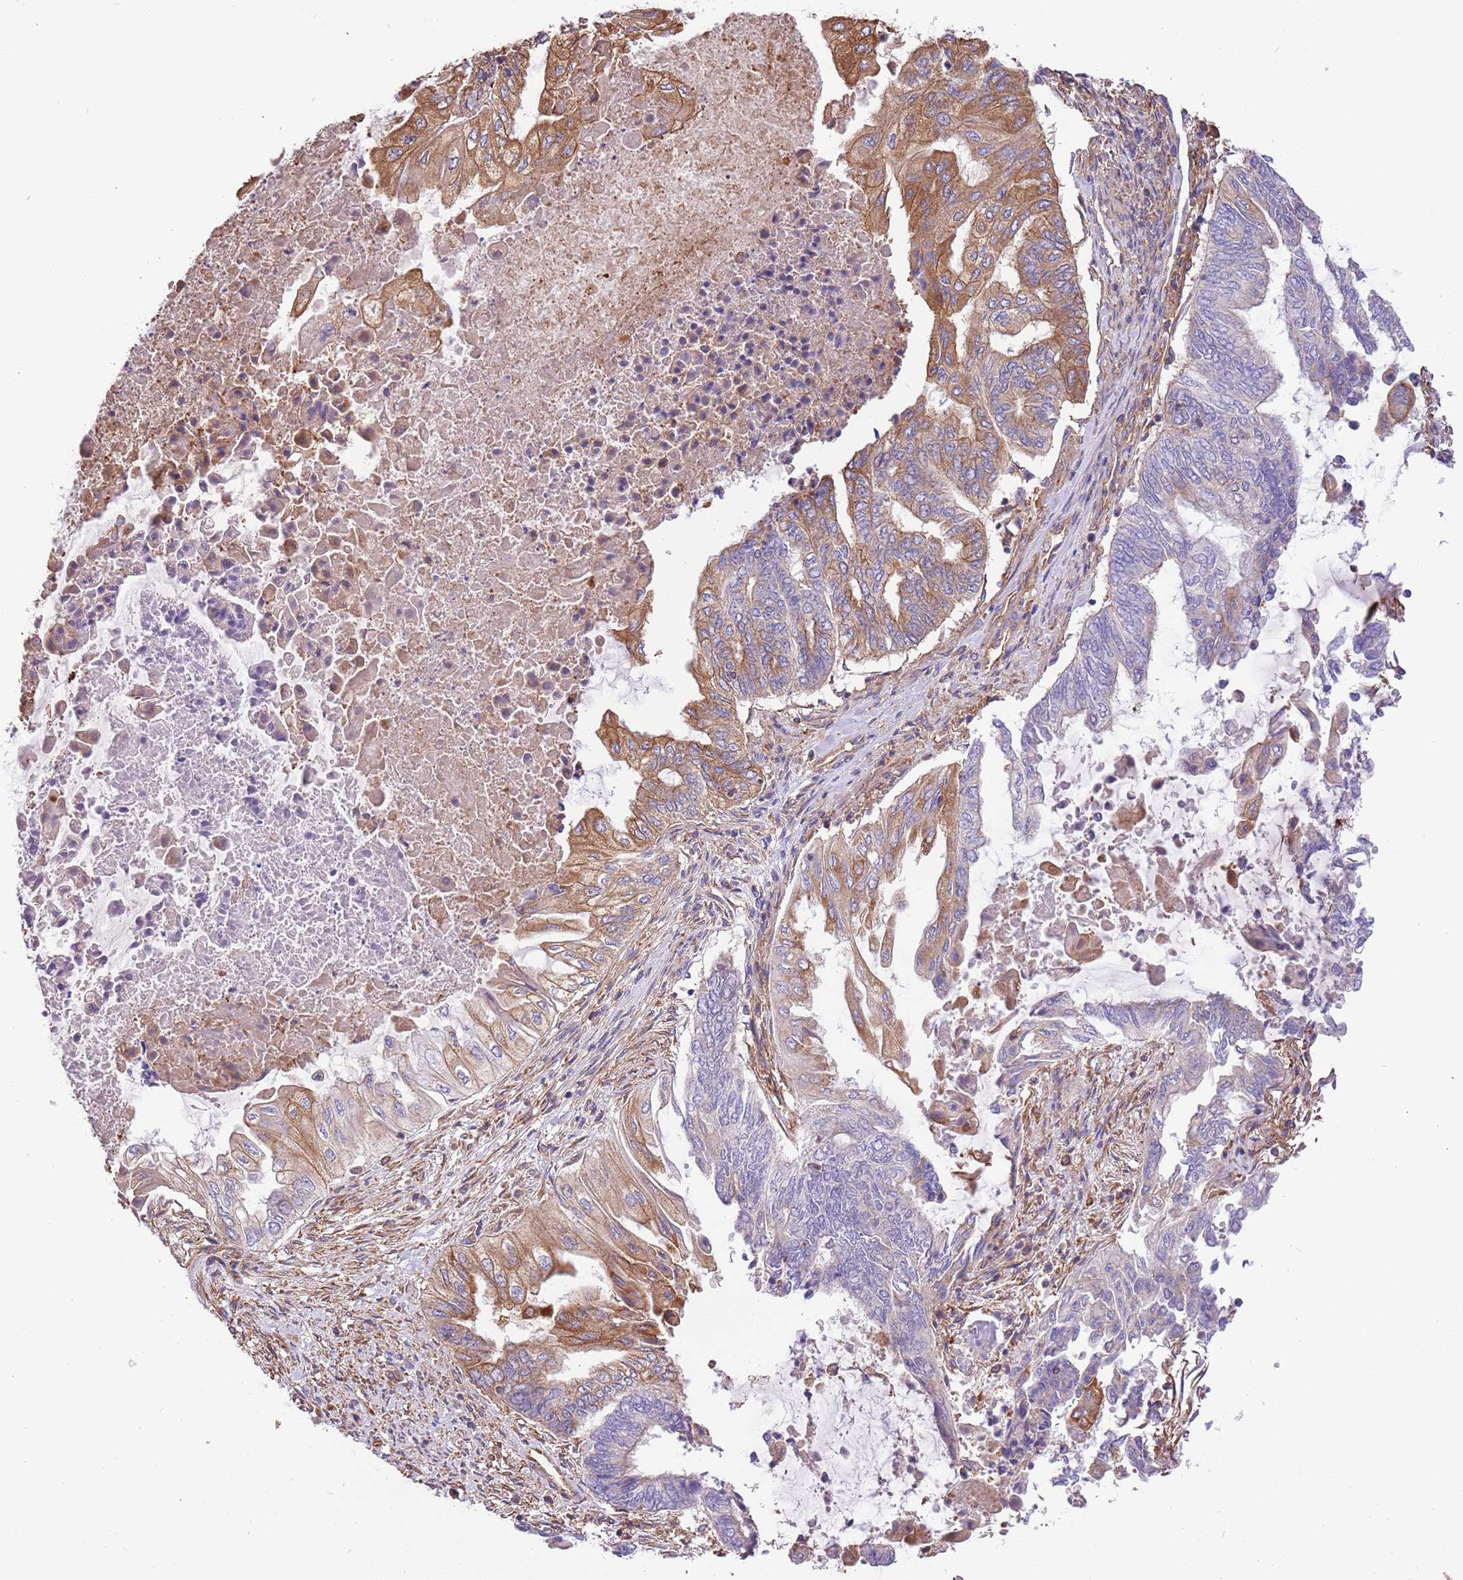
{"staining": {"intensity": "moderate", "quantity": "25%-75%", "location": "cytoplasmic/membranous"}, "tissue": "endometrial cancer", "cell_type": "Tumor cells", "image_type": "cancer", "snomed": [{"axis": "morphology", "description": "Adenocarcinoma, NOS"}, {"axis": "topography", "description": "Uterus"}, {"axis": "topography", "description": "Endometrium"}], "caption": "Protein expression analysis of human endometrial adenocarcinoma reveals moderate cytoplasmic/membranous expression in about 25%-75% of tumor cells.", "gene": "NAALADL1", "patient": {"sex": "female", "age": 70}}